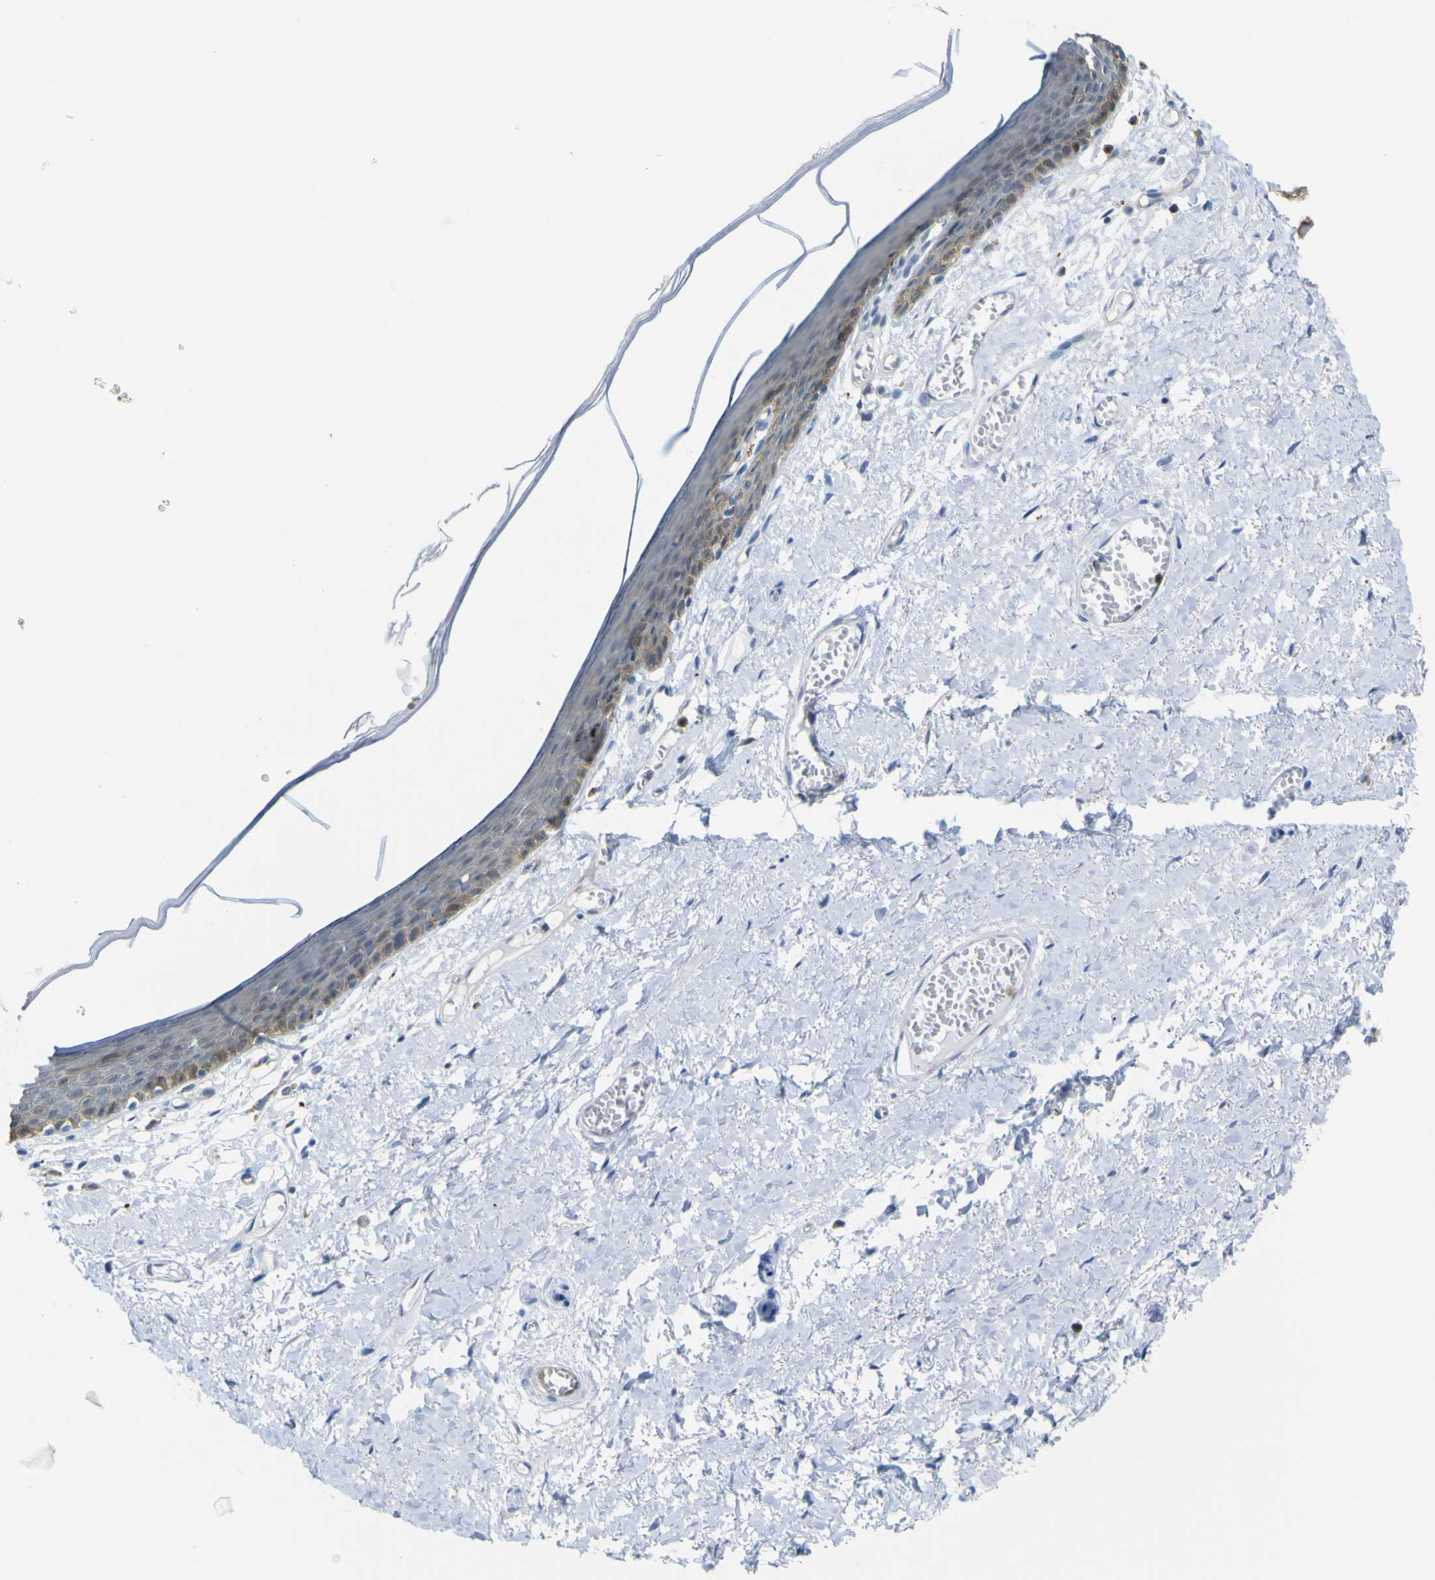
{"staining": {"intensity": "weak", "quantity": "<25%", "location": "cytoplasmic/membranous"}, "tissue": "skin", "cell_type": "Epidermal cells", "image_type": "normal", "snomed": [{"axis": "morphology", "description": "Normal tissue, NOS"}, {"axis": "topography", "description": "Vulva"}], "caption": "High power microscopy histopathology image of an immunohistochemistry (IHC) image of unremarkable skin, revealing no significant staining in epidermal cells.", "gene": "ABHD3", "patient": {"sex": "female", "age": 54}}